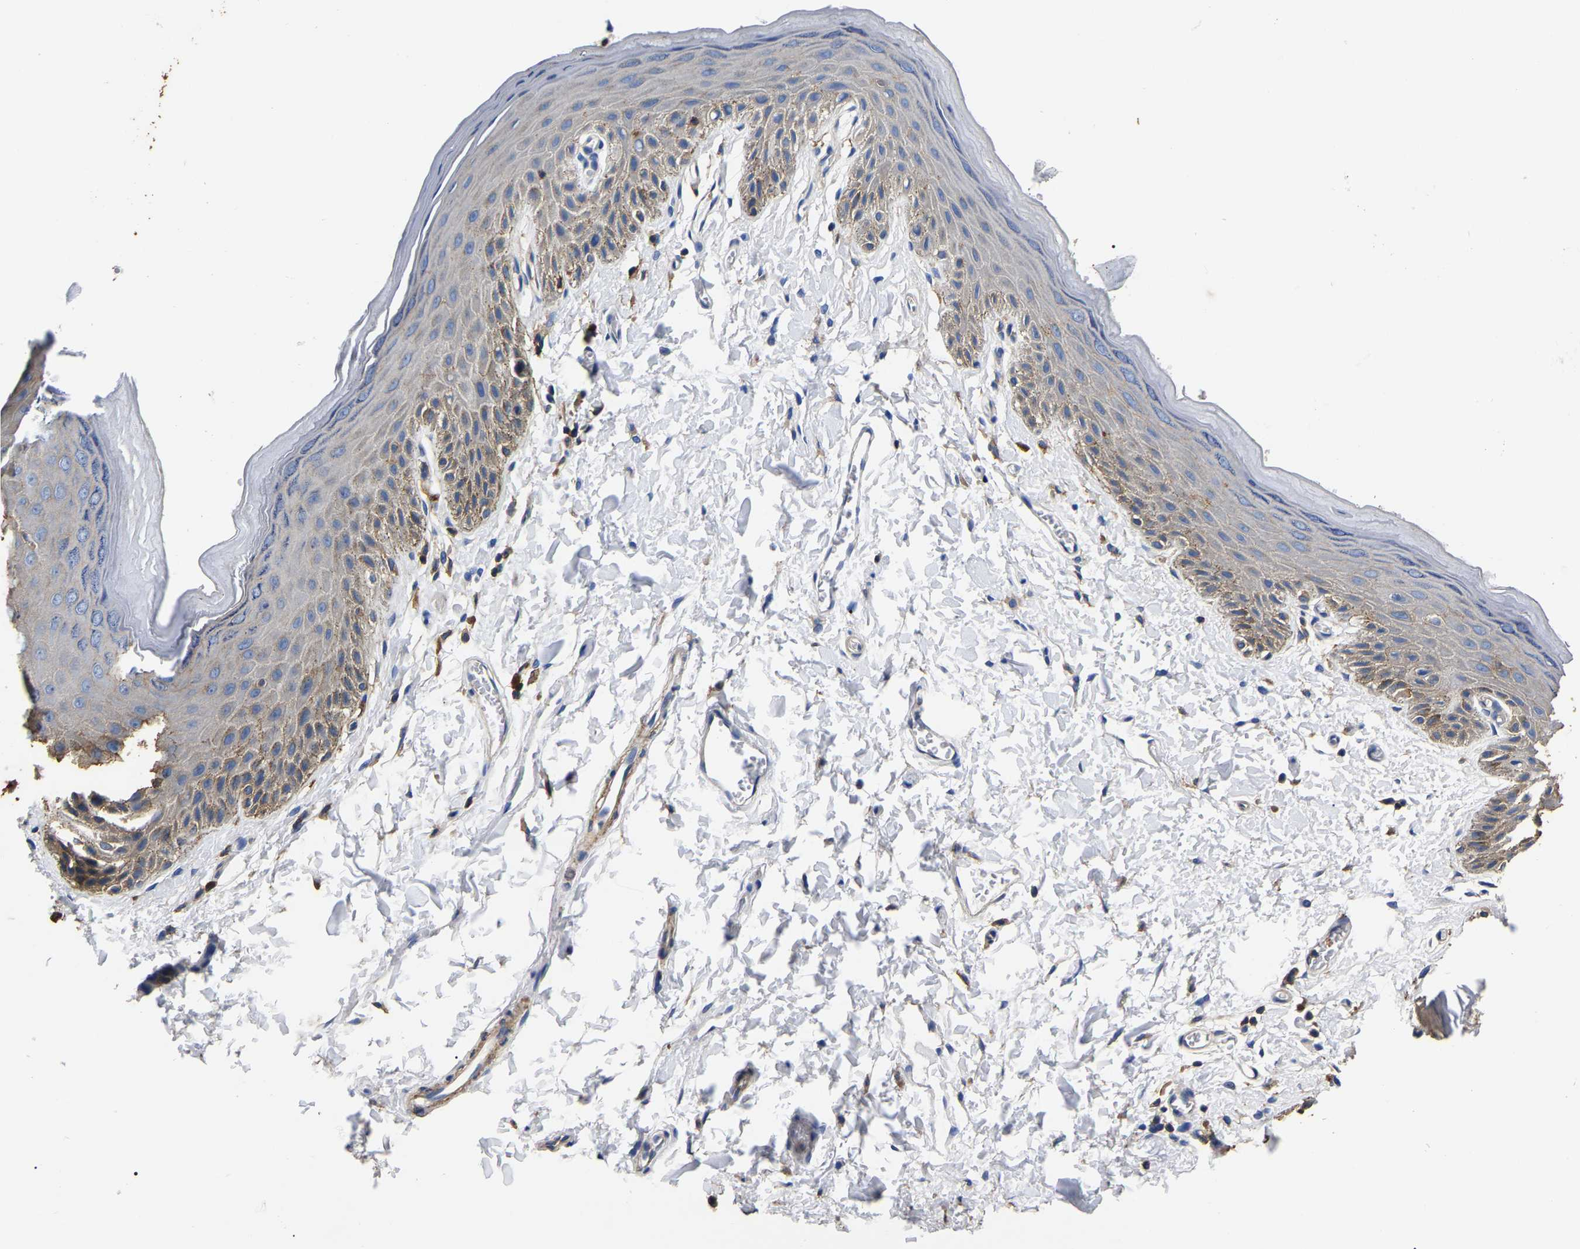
{"staining": {"intensity": "moderate", "quantity": "25%-75%", "location": "cytoplasmic/membranous"}, "tissue": "skin", "cell_type": "Epidermal cells", "image_type": "normal", "snomed": [{"axis": "morphology", "description": "Normal tissue, NOS"}, {"axis": "topography", "description": "Anal"}], "caption": "IHC image of benign skin: human skin stained using immunohistochemistry (IHC) demonstrates medium levels of moderate protein expression localized specifically in the cytoplasmic/membranous of epidermal cells, appearing as a cytoplasmic/membranous brown color.", "gene": "ARMT1", "patient": {"sex": "male", "age": 44}}